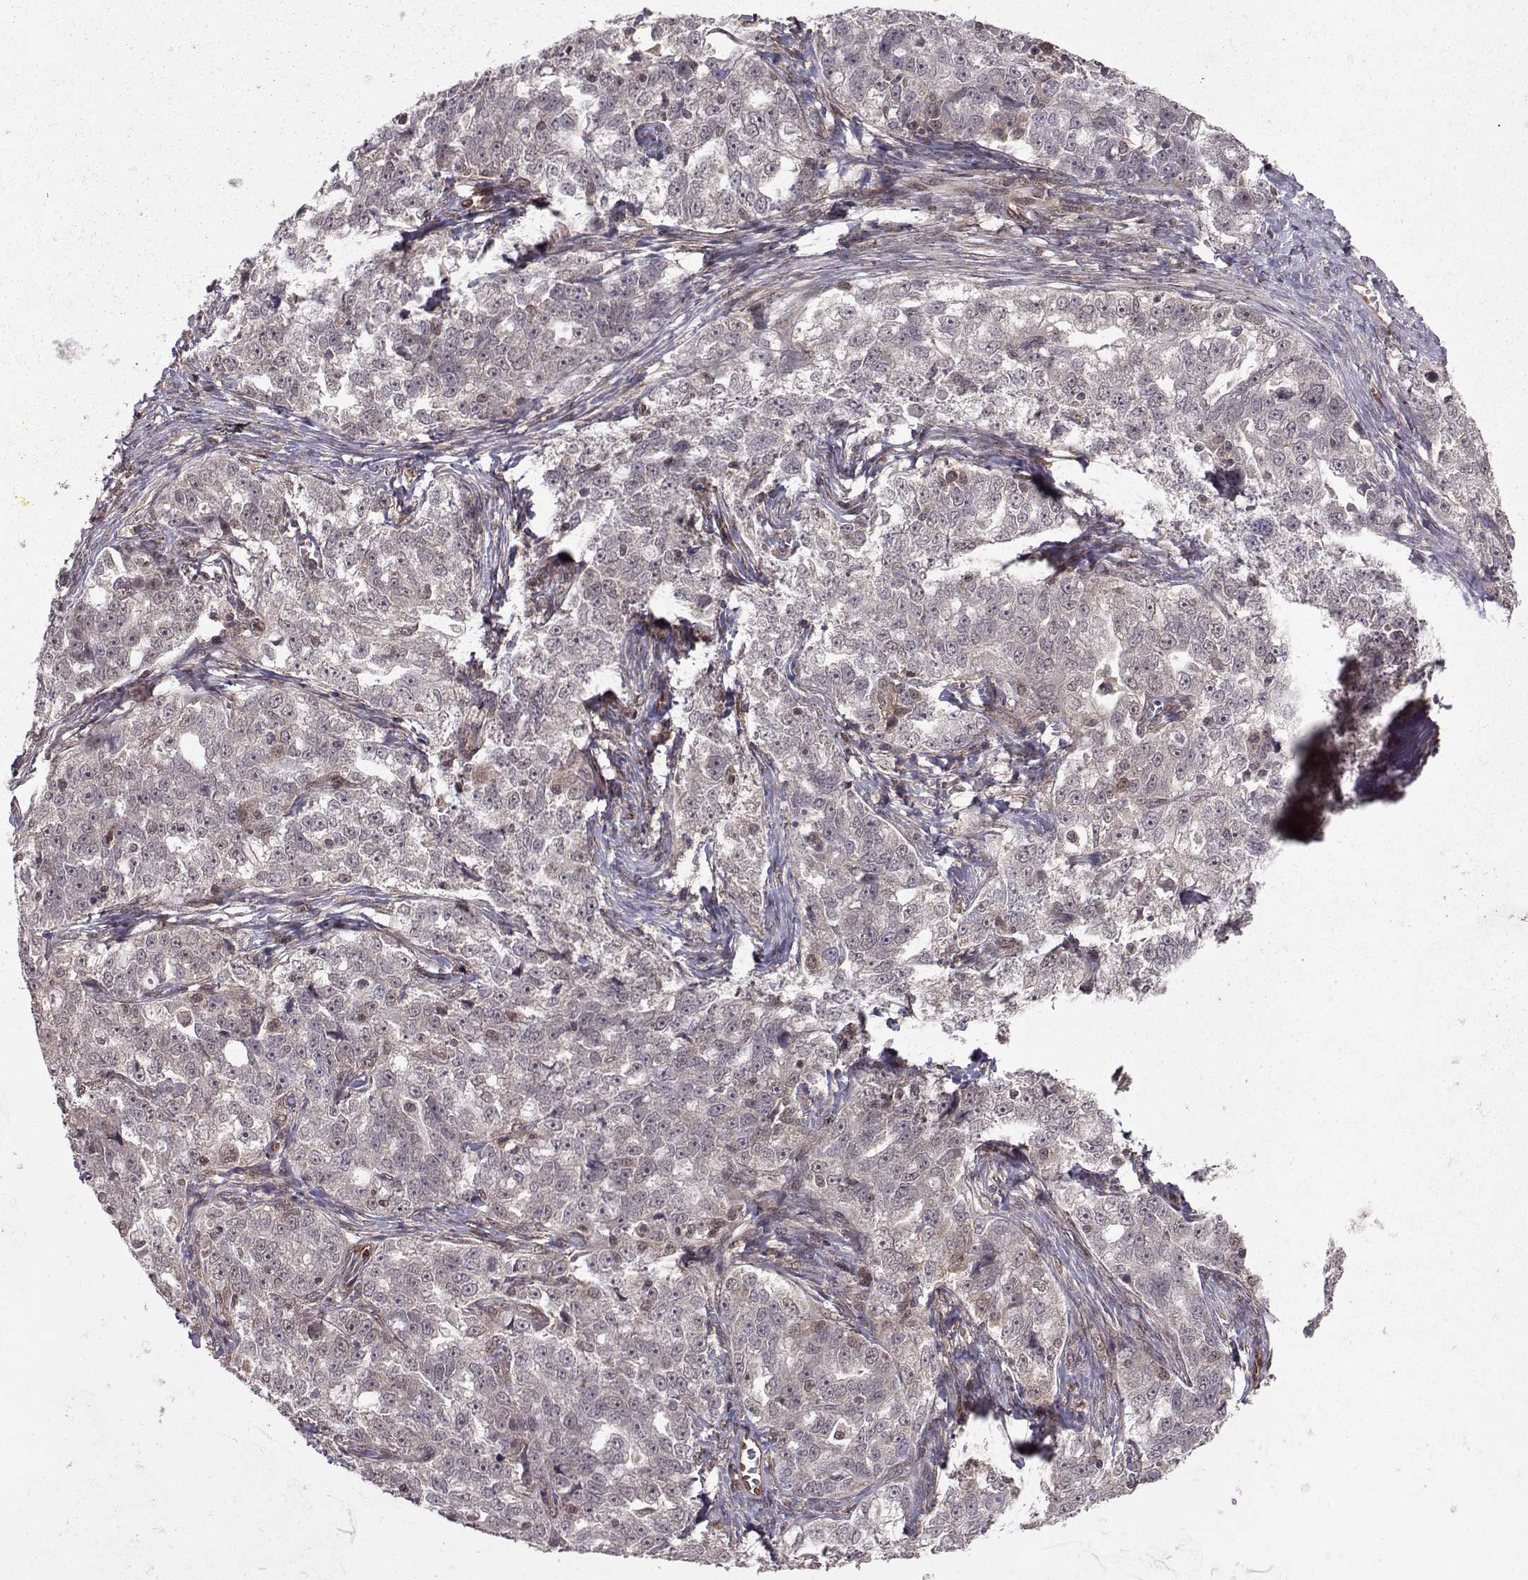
{"staining": {"intensity": "negative", "quantity": "none", "location": "none"}, "tissue": "ovarian cancer", "cell_type": "Tumor cells", "image_type": "cancer", "snomed": [{"axis": "morphology", "description": "Cystadenocarcinoma, serous, NOS"}, {"axis": "topography", "description": "Ovary"}], "caption": "There is no significant expression in tumor cells of ovarian serous cystadenocarcinoma.", "gene": "PPP2R2A", "patient": {"sex": "female", "age": 51}}